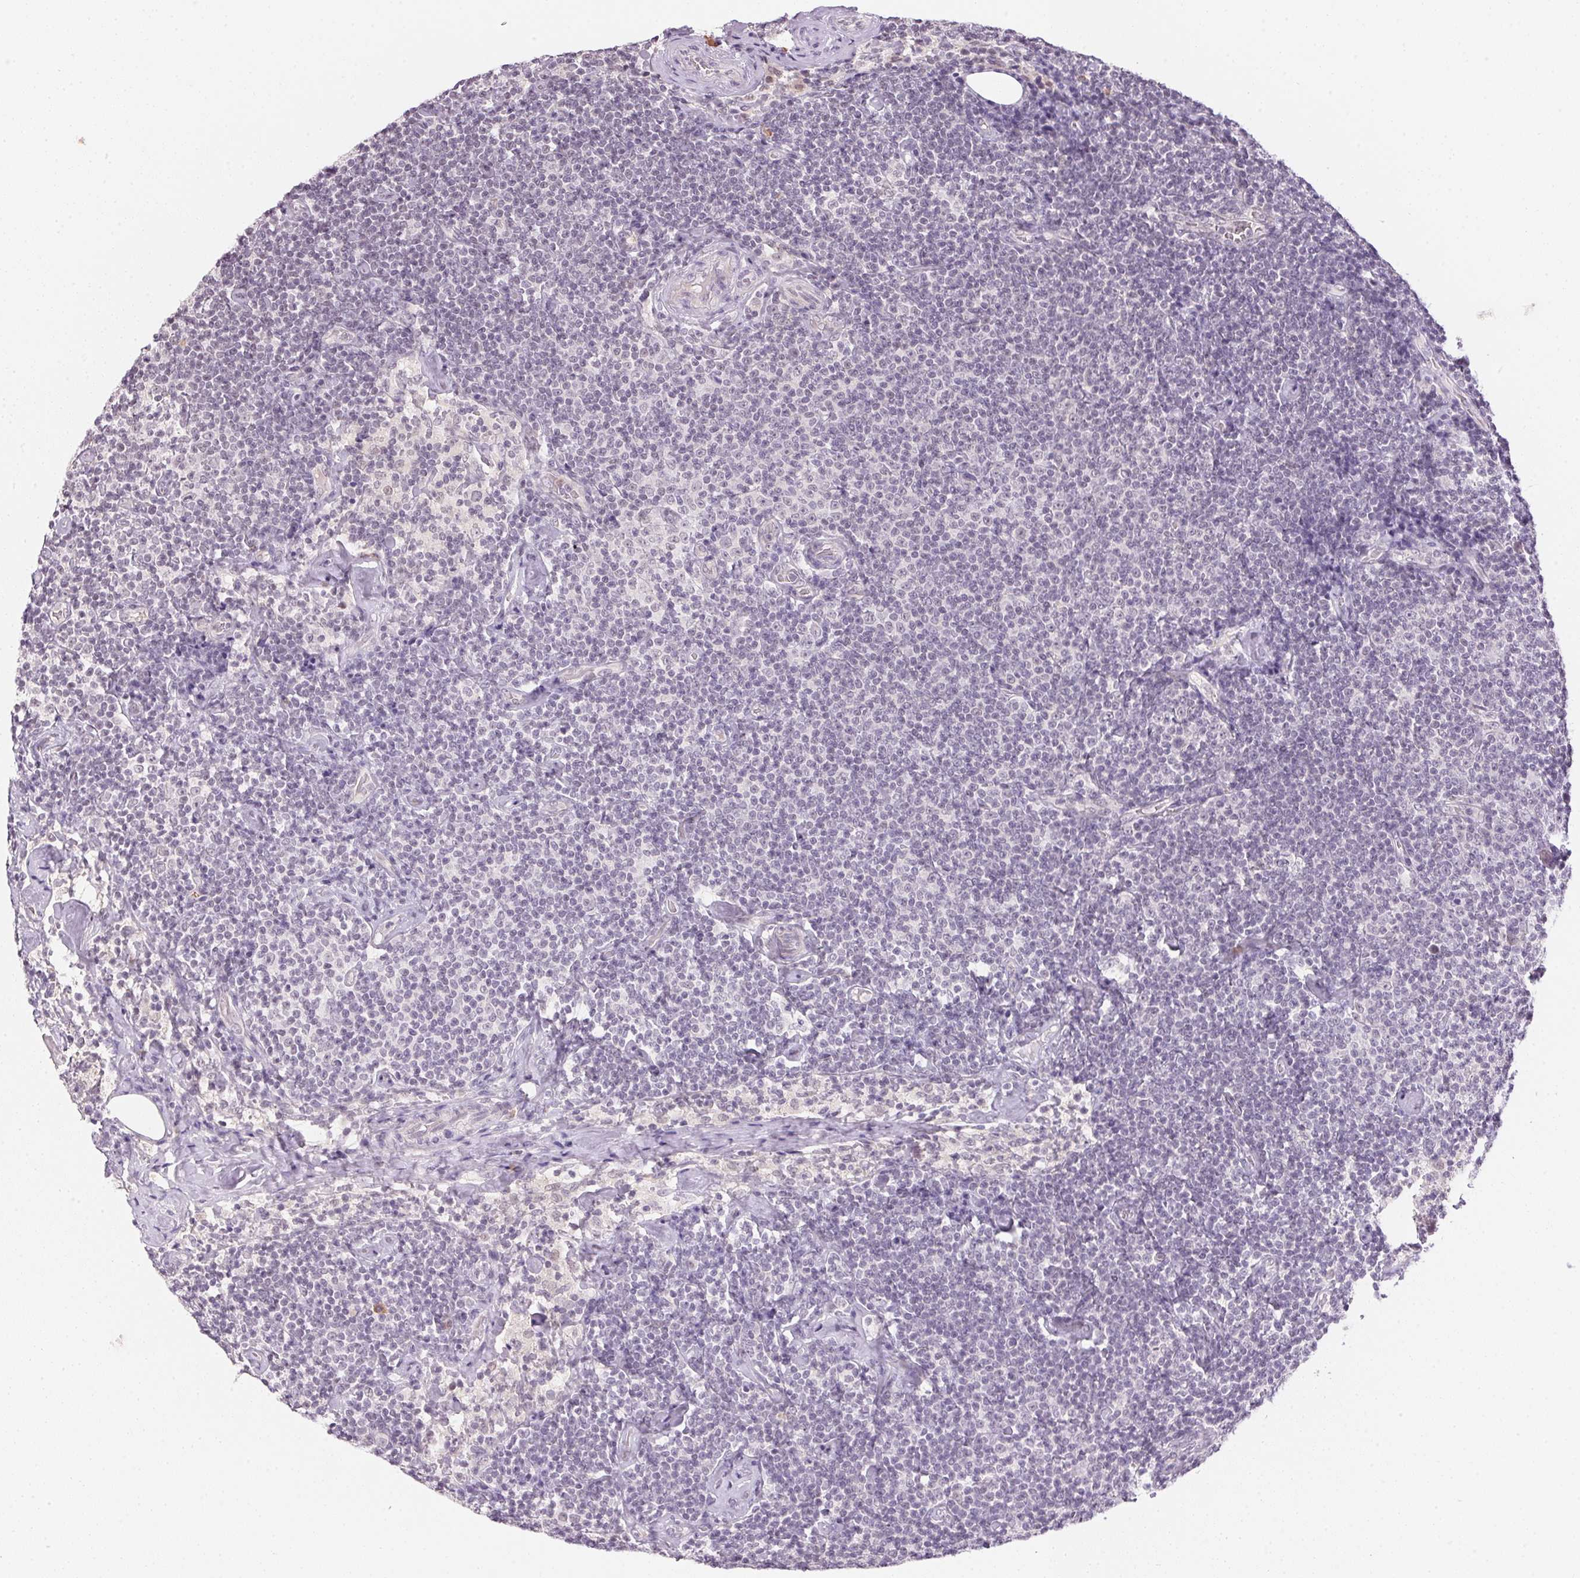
{"staining": {"intensity": "negative", "quantity": "none", "location": "none"}, "tissue": "lymphoma", "cell_type": "Tumor cells", "image_type": "cancer", "snomed": [{"axis": "morphology", "description": "Malignant lymphoma, non-Hodgkin's type, Low grade"}, {"axis": "topography", "description": "Lymph node"}], "caption": "Human lymphoma stained for a protein using IHC demonstrates no staining in tumor cells.", "gene": "FNDC4", "patient": {"sex": "male", "age": 81}}